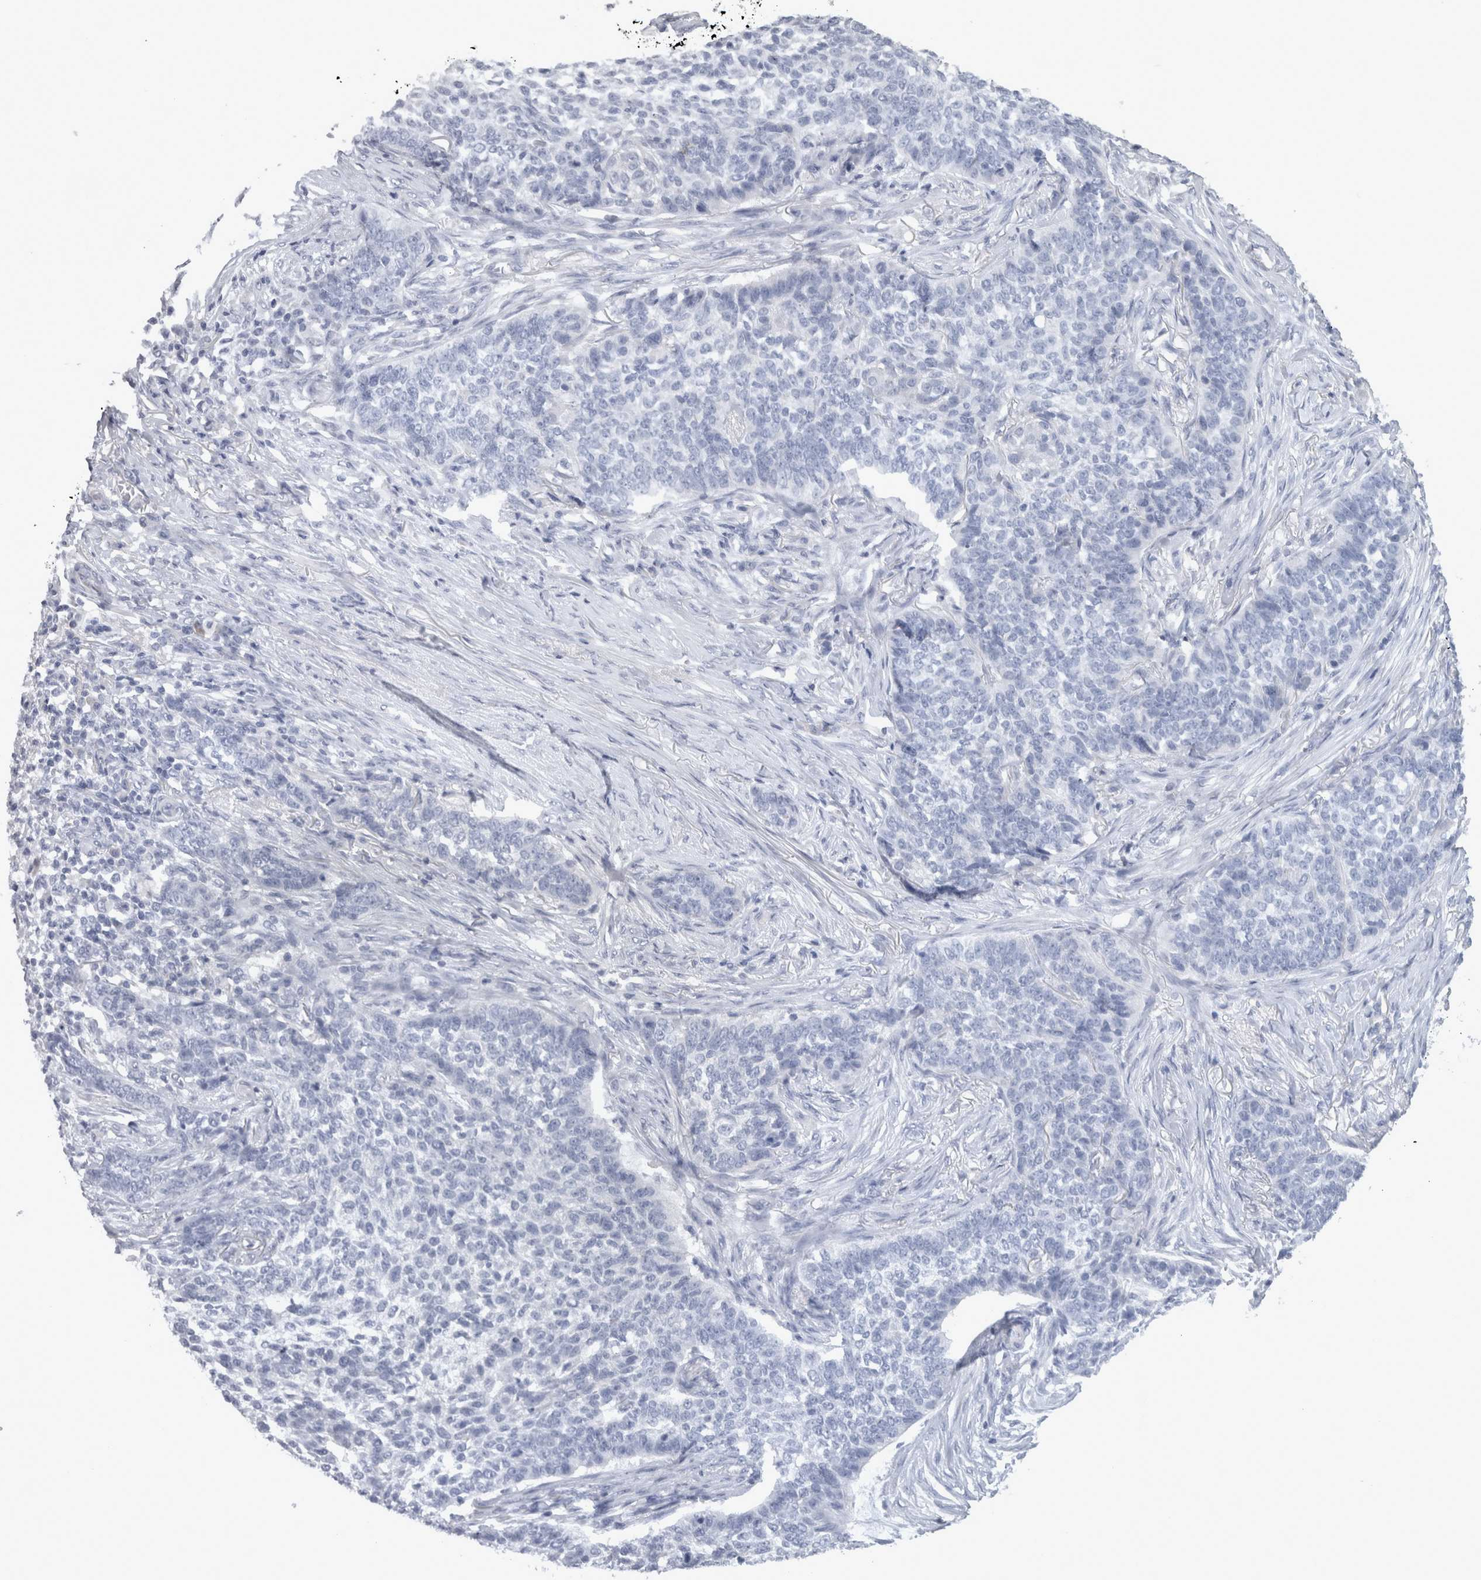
{"staining": {"intensity": "negative", "quantity": "none", "location": "none"}, "tissue": "skin cancer", "cell_type": "Tumor cells", "image_type": "cancer", "snomed": [{"axis": "morphology", "description": "Basal cell carcinoma"}, {"axis": "topography", "description": "Skin"}], "caption": "Tumor cells show no significant protein staining in basal cell carcinoma (skin).", "gene": "TCAP", "patient": {"sex": "male", "age": 85}}